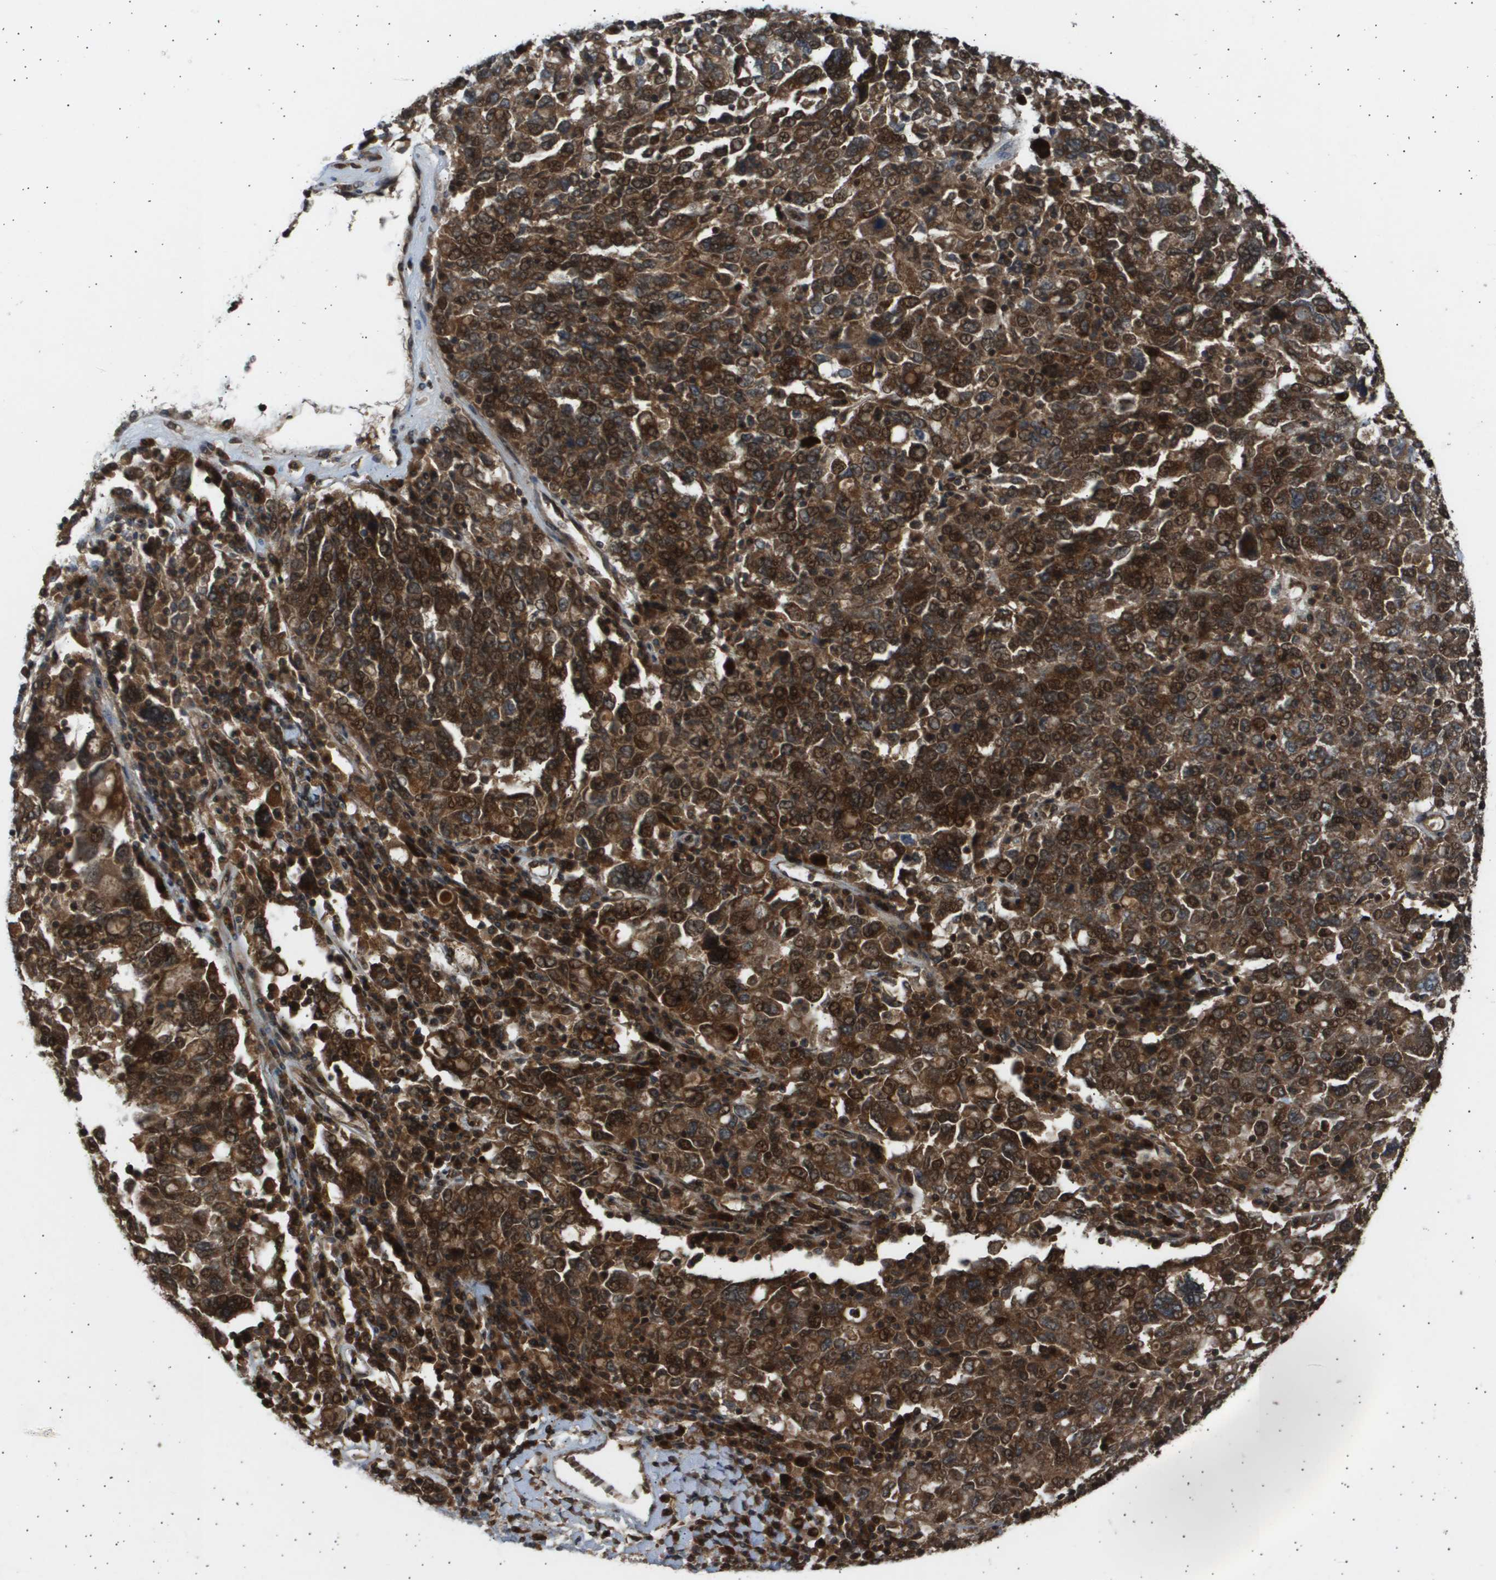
{"staining": {"intensity": "strong", "quantity": ">75%", "location": "cytoplasmic/membranous,nuclear"}, "tissue": "ovarian cancer", "cell_type": "Tumor cells", "image_type": "cancer", "snomed": [{"axis": "morphology", "description": "Carcinoma, endometroid"}, {"axis": "topography", "description": "Ovary"}], "caption": "Protein staining displays strong cytoplasmic/membranous and nuclear staining in about >75% of tumor cells in endometroid carcinoma (ovarian).", "gene": "TNRC6A", "patient": {"sex": "female", "age": 62}}